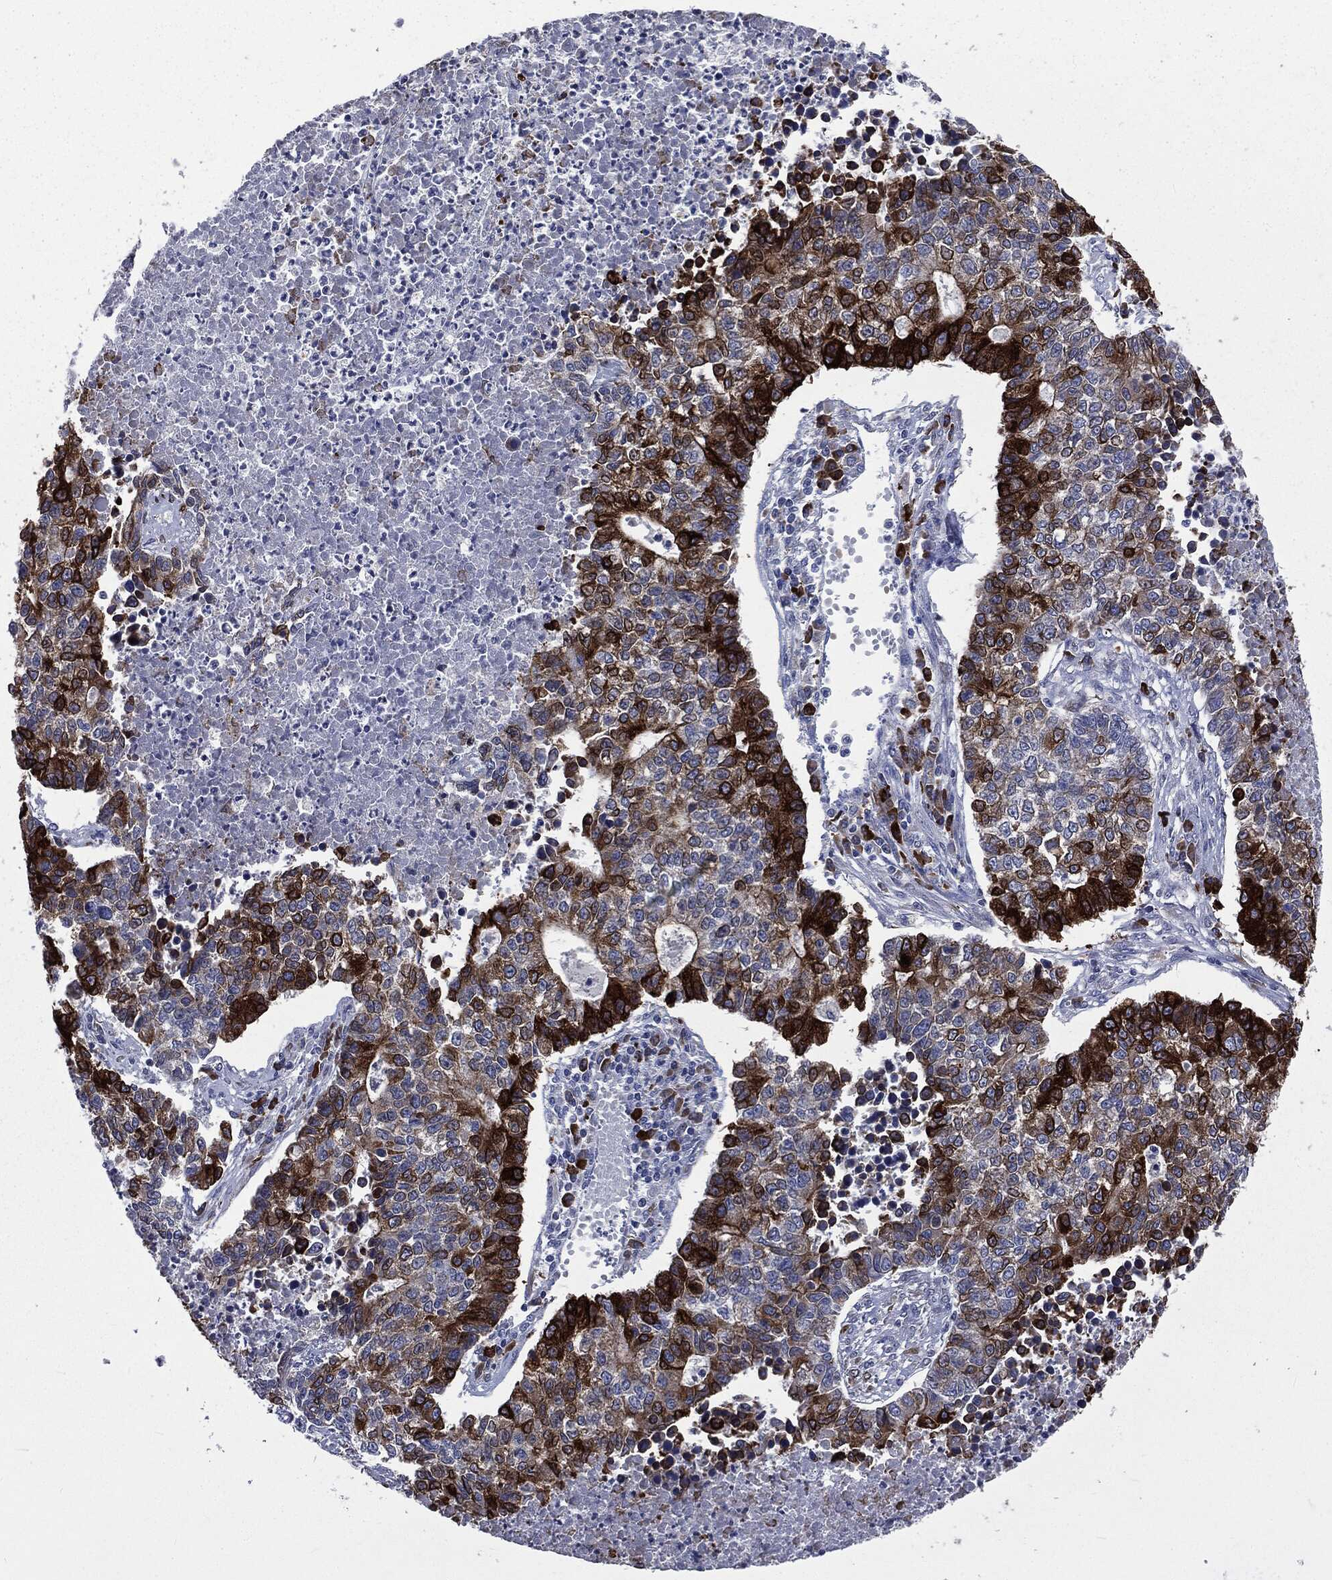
{"staining": {"intensity": "strong", "quantity": ">75%", "location": "cytoplasmic/membranous"}, "tissue": "lung cancer", "cell_type": "Tumor cells", "image_type": "cancer", "snomed": [{"axis": "morphology", "description": "Adenocarcinoma, NOS"}, {"axis": "topography", "description": "Lung"}], "caption": "Lung cancer stained with a brown dye exhibits strong cytoplasmic/membranous positive positivity in approximately >75% of tumor cells.", "gene": "PTGS2", "patient": {"sex": "male", "age": 57}}